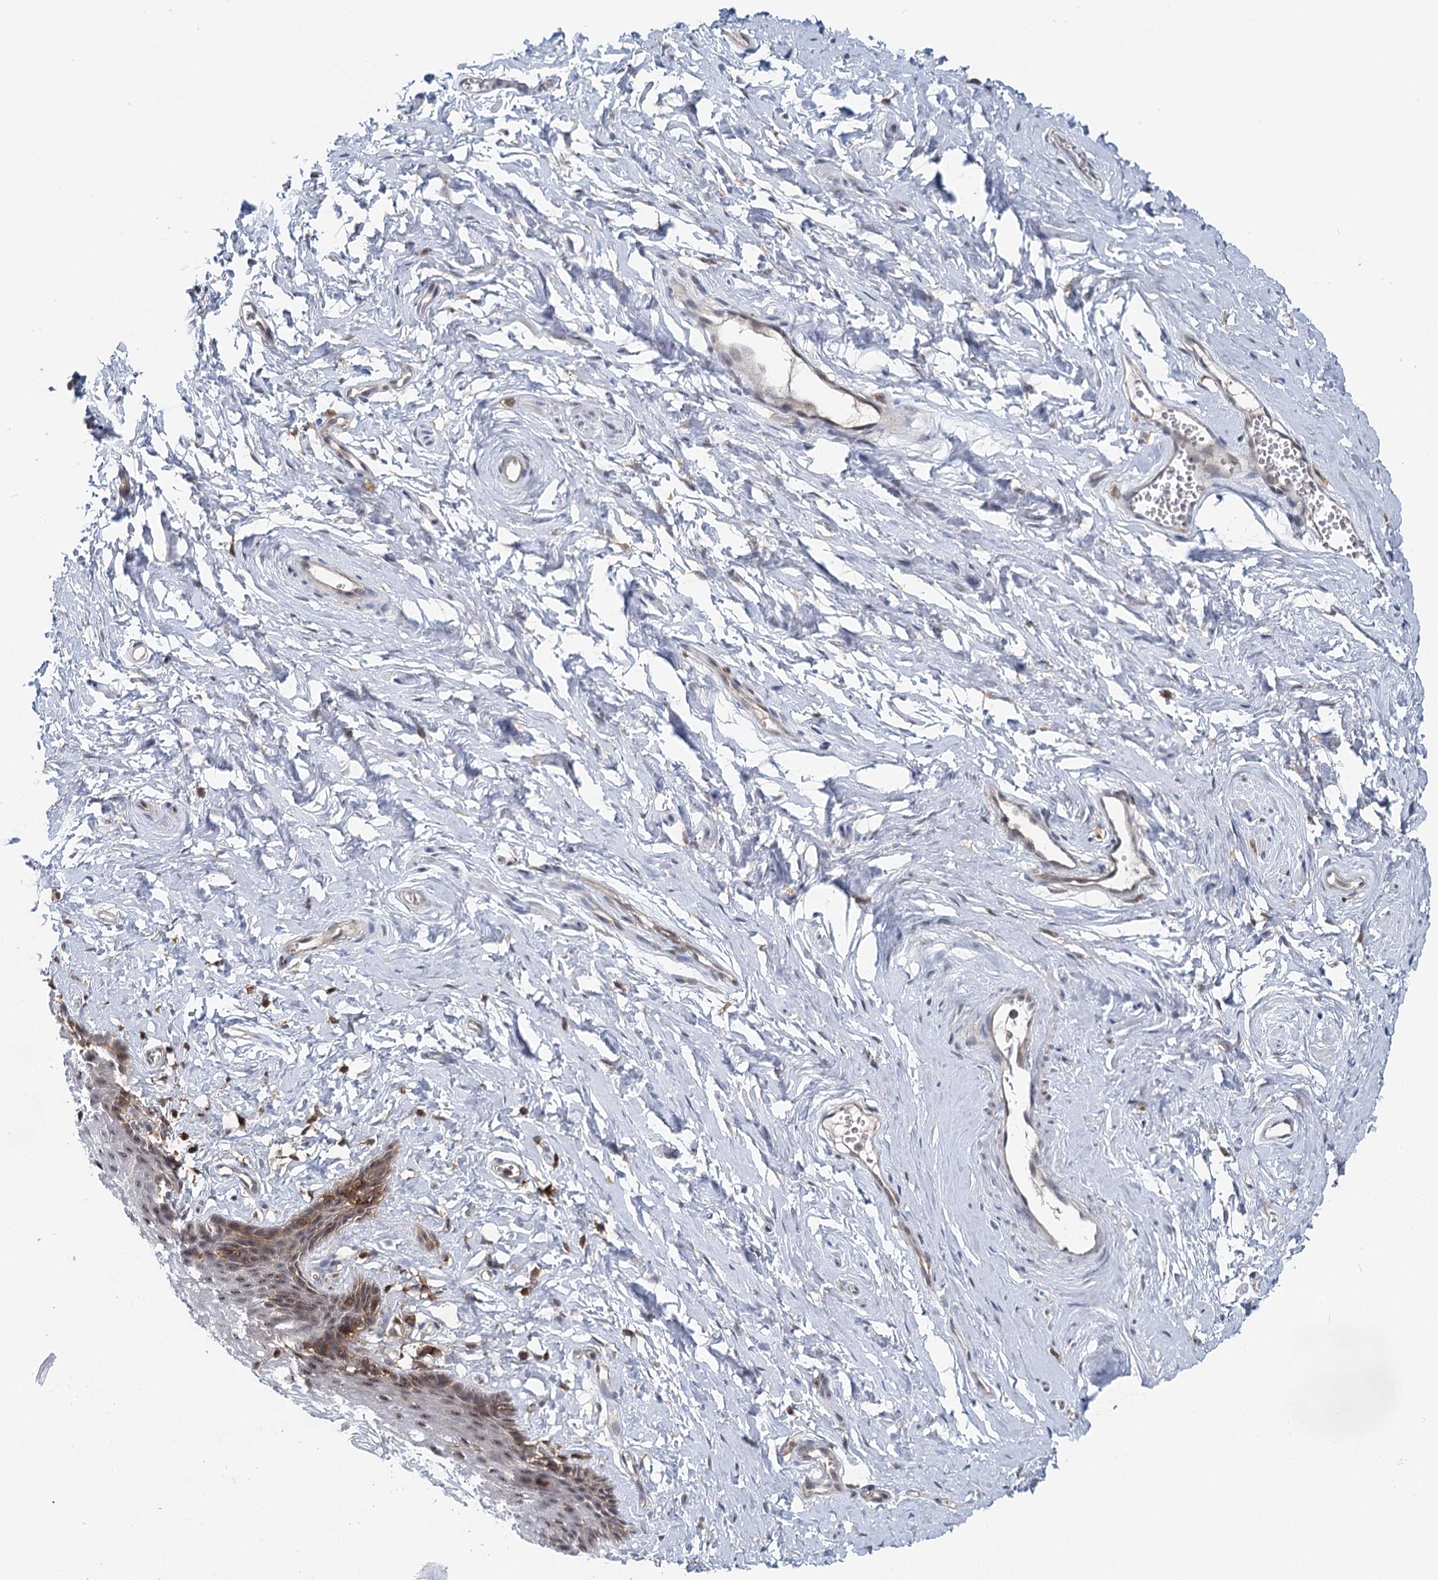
{"staining": {"intensity": "moderate", "quantity": "<25%", "location": "cytoplasmic/membranous,nuclear"}, "tissue": "vagina", "cell_type": "Squamous epithelial cells", "image_type": "normal", "snomed": [{"axis": "morphology", "description": "Normal tissue, NOS"}, {"axis": "topography", "description": "Vagina"}, {"axis": "topography", "description": "Cervix"}], "caption": "Approximately <25% of squamous epithelial cells in benign human vagina show moderate cytoplasmic/membranous,nuclear protein staining as visualized by brown immunohistochemical staining.", "gene": "CDC42SE2", "patient": {"sex": "female", "age": 40}}